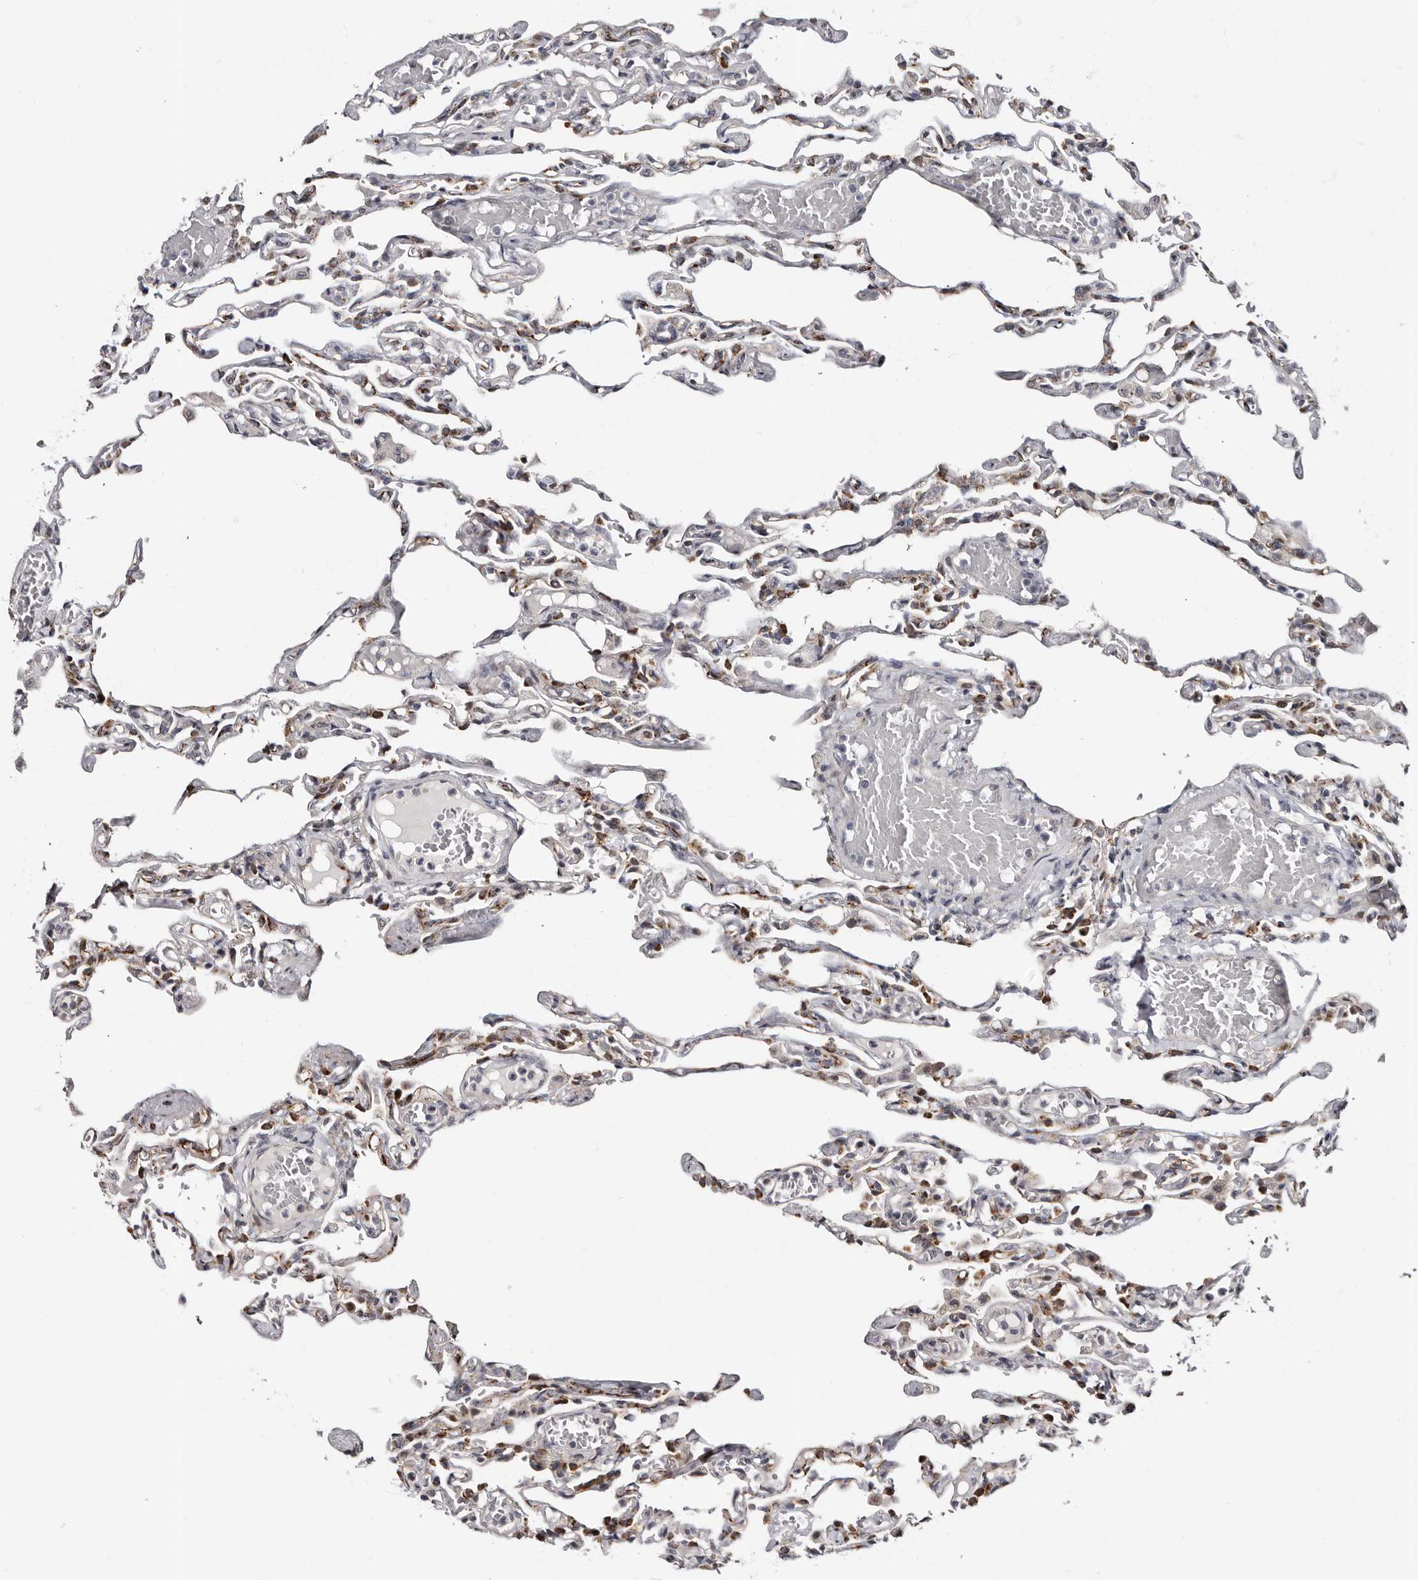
{"staining": {"intensity": "moderate", "quantity": "<25%", "location": "cytoplasmic/membranous"}, "tissue": "lung", "cell_type": "Alveolar cells", "image_type": "normal", "snomed": [{"axis": "morphology", "description": "Normal tissue, NOS"}, {"axis": "topography", "description": "Lung"}], "caption": "High-power microscopy captured an immunohistochemistry photomicrograph of unremarkable lung, revealing moderate cytoplasmic/membranous staining in approximately <25% of alveolar cells.", "gene": "PHF20L1", "patient": {"sex": "male", "age": 21}}